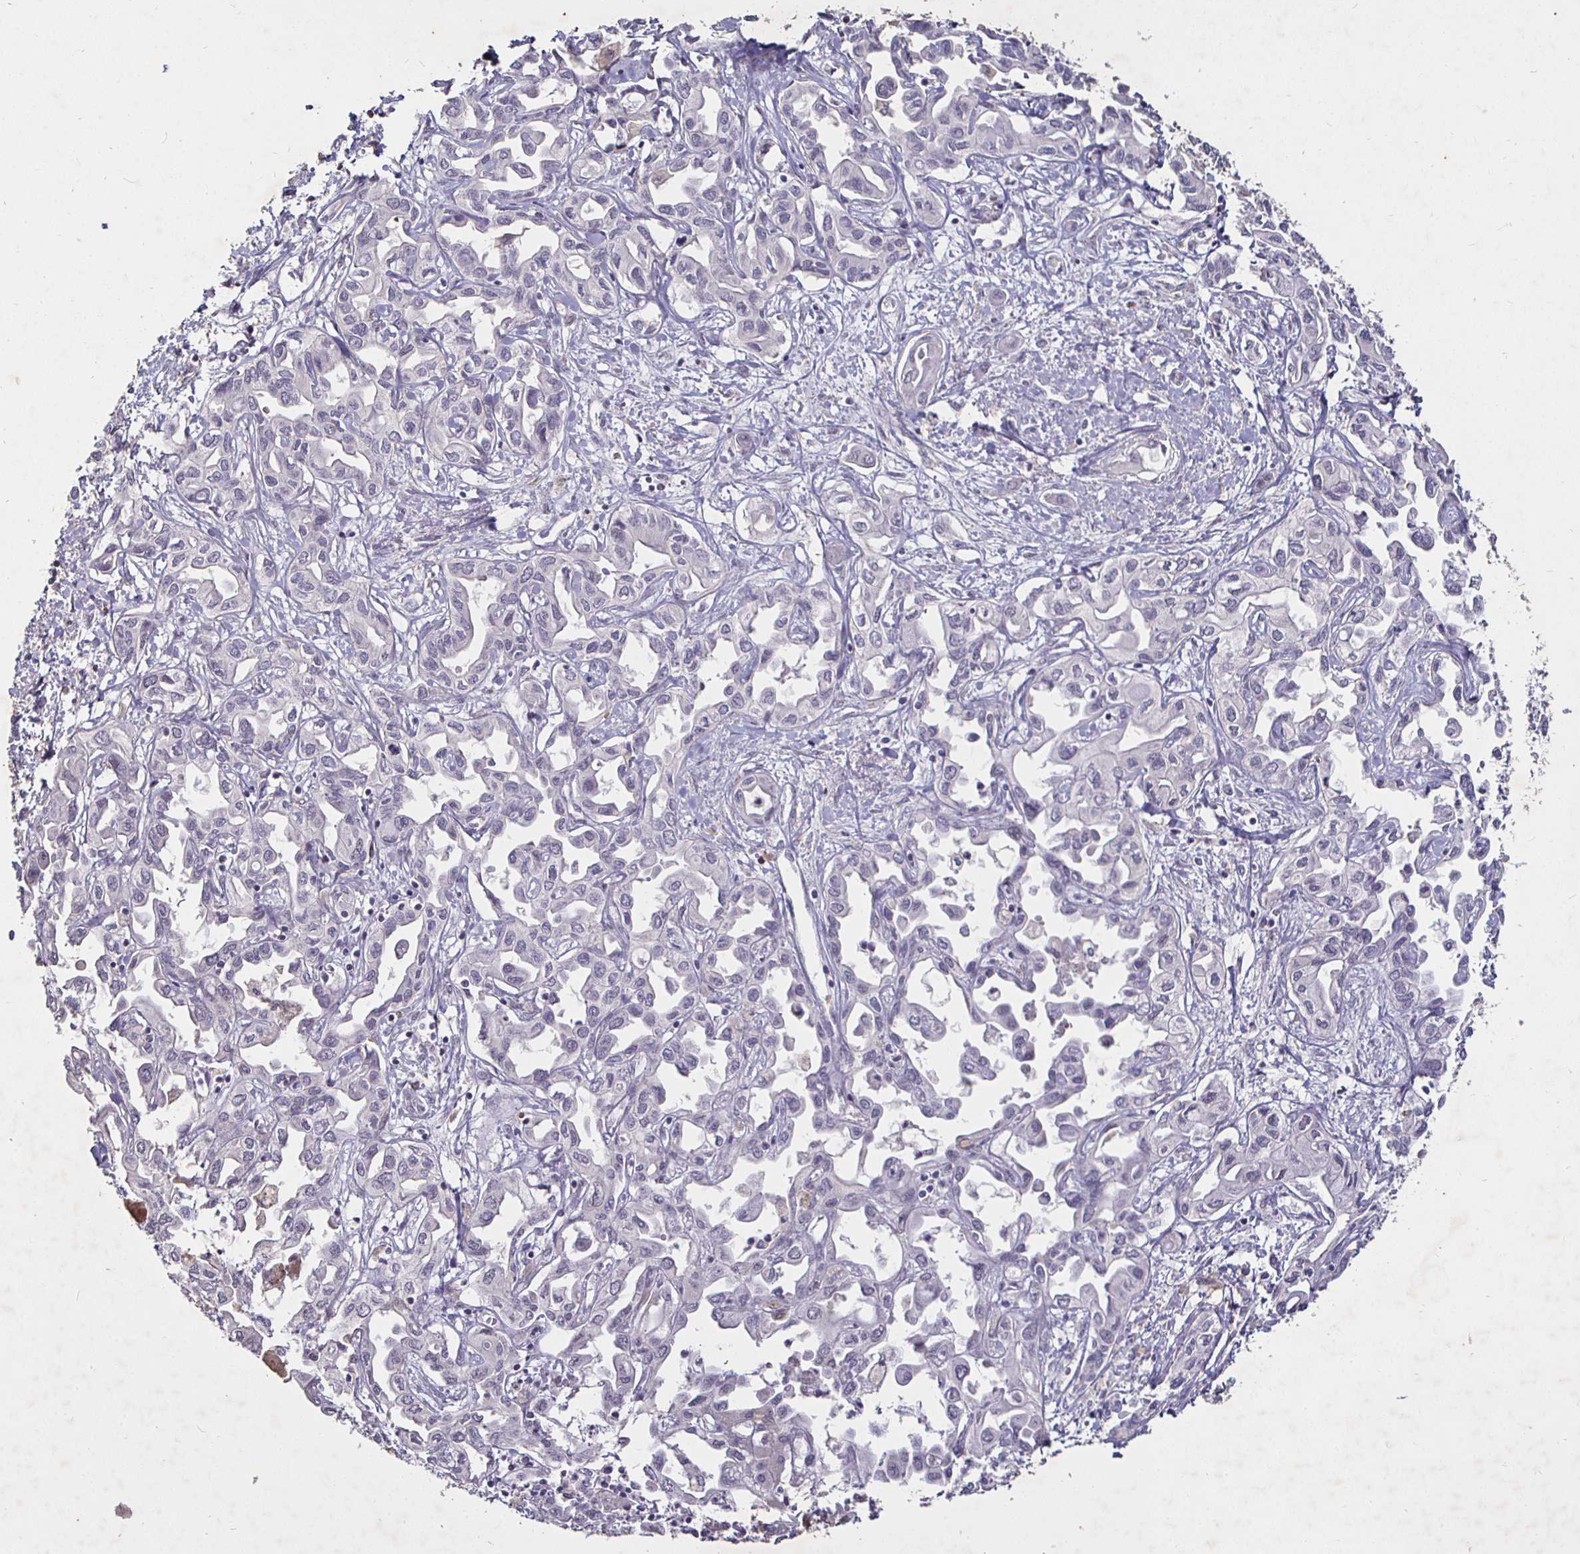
{"staining": {"intensity": "negative", "quantity": "none", "location": "none"}, "tissue": "liver cancer", "cell_type": "Tumor cells", "image_type": "cancer", "snomed": [{"axis": "morphology", "description": "Cholangiocarcinoma"}, {"axis": "topography", "description": "Liver"}], "caption": "Immunohistochemistry (IHC) histopathology image of human liver cholangiocarcinoma stained for a protein (brown), which exhibits no expression in tumor cells. Nuclei are stained in blue.", "gene": "MLH1", "patient": {"sex": "female", "age": 64}}